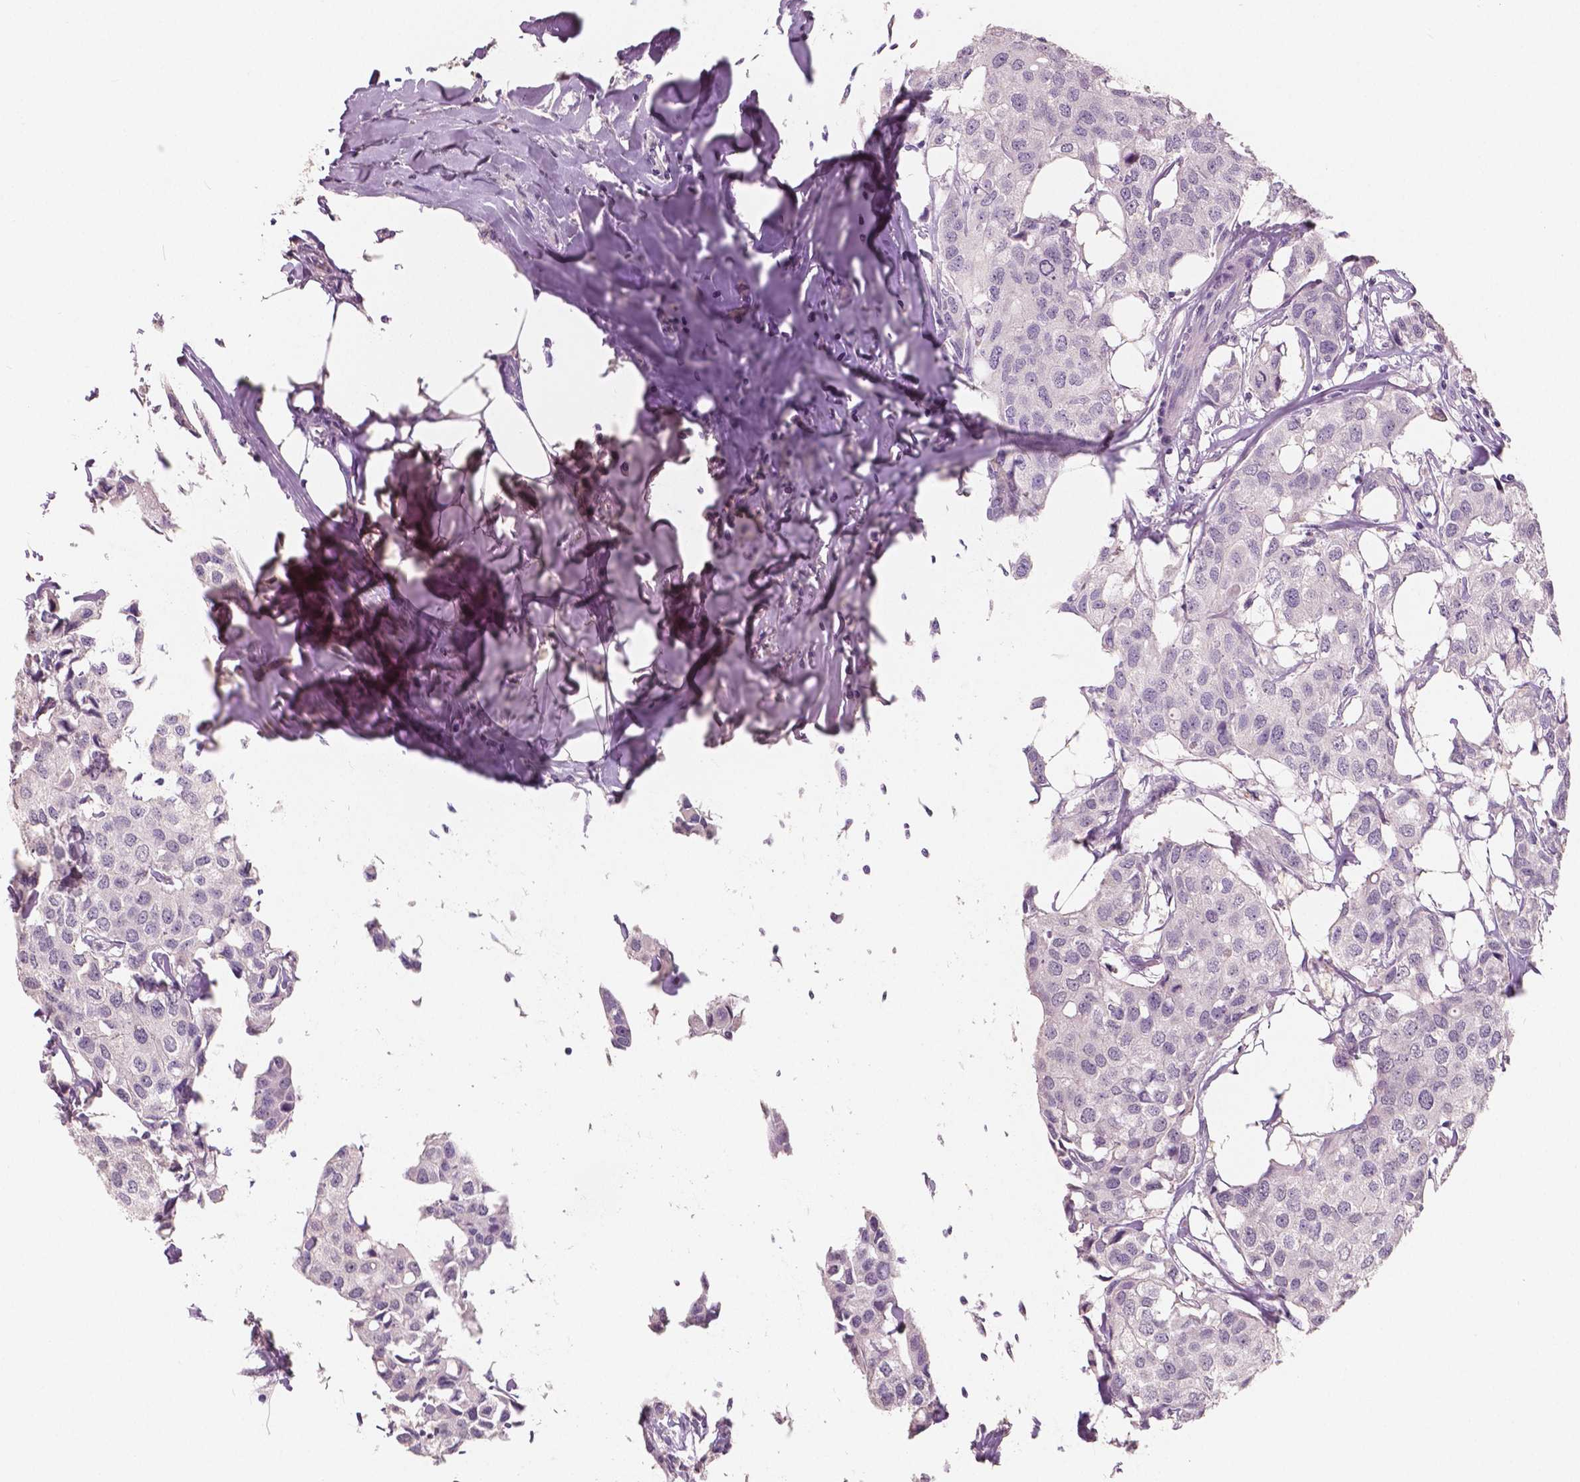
{"staining": {"intensity": "negative", "quantity": "none", "location": "none"}, "tissue": "breast cancer", "cell_type": "Tumor cells", "image_type": "cancer", "snomed": [{"axis": "morphology", "description": "Duct carcinoma"}, {"axis": "topography", "description": "Breast"}], "caption": "The immunohistochemistry (IHC) photomicrograph has no significant positivity in tumor cells of infiltrating ductal carcinoma (breast) tissue.", "gene": "NECAB1", "patient": {"sex": "female", "age": 80}}